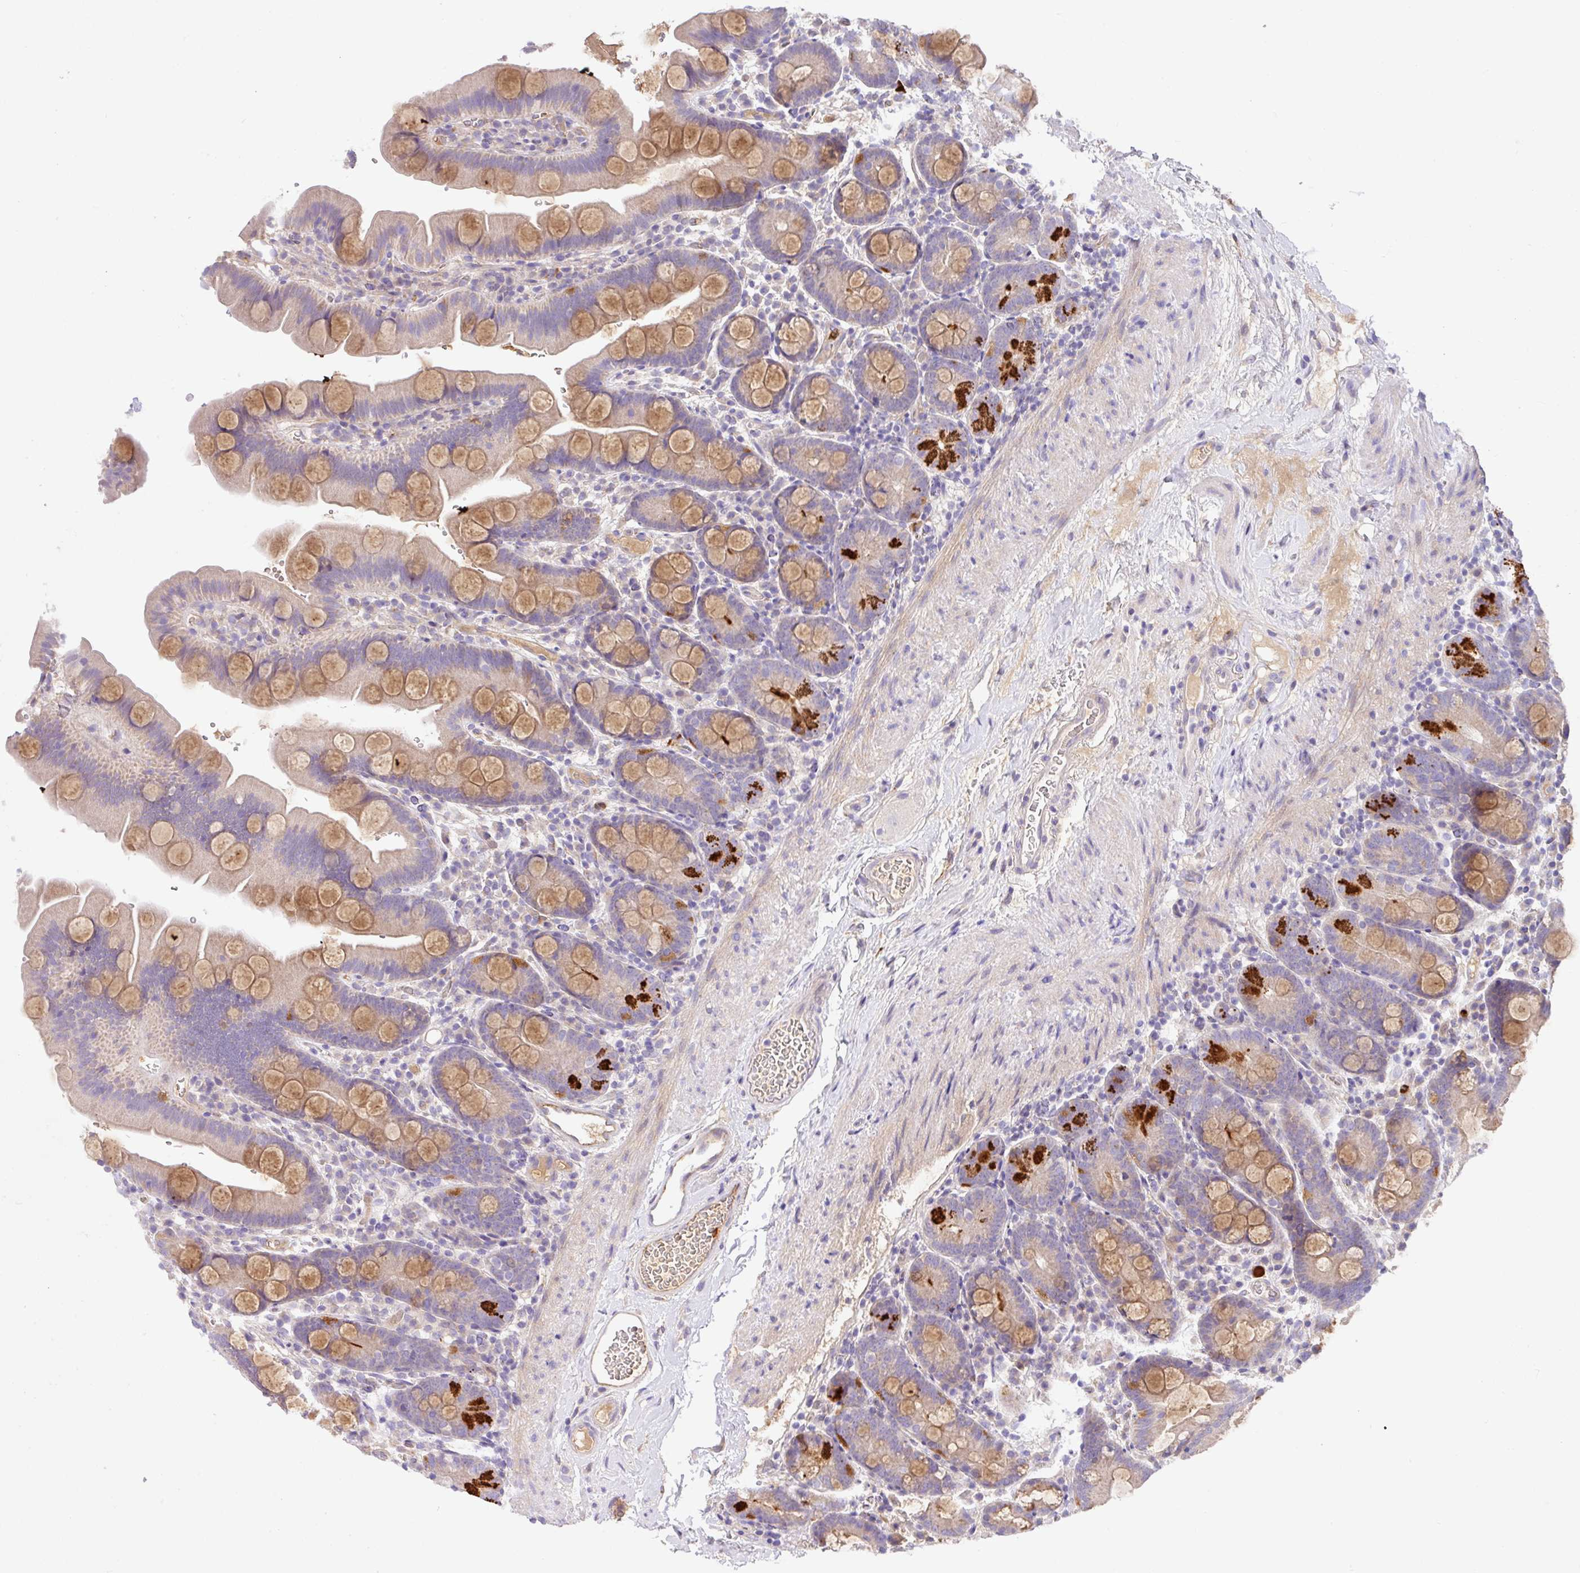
{"staining": {"intensity": "strong", "quantity": "25%-75%", "location": "cytoplasmic/membranous"}, "tissue": "small intestine", "cell_type": "Glandular cells", "image_type": "normal", "snomed": [{"axis": "morphology", "description": "Normal tissue, NOS"}, {"axis": "topography", "description": "Small intestine"}], "caption": "Small intestine stained with DAB IHC displays high levels of strong cytoplasmic/membranous positivity in about 25%-75% of glandular cells.", "gene": "CRISP3", "patient": {"sex": "female", "age": 68}}